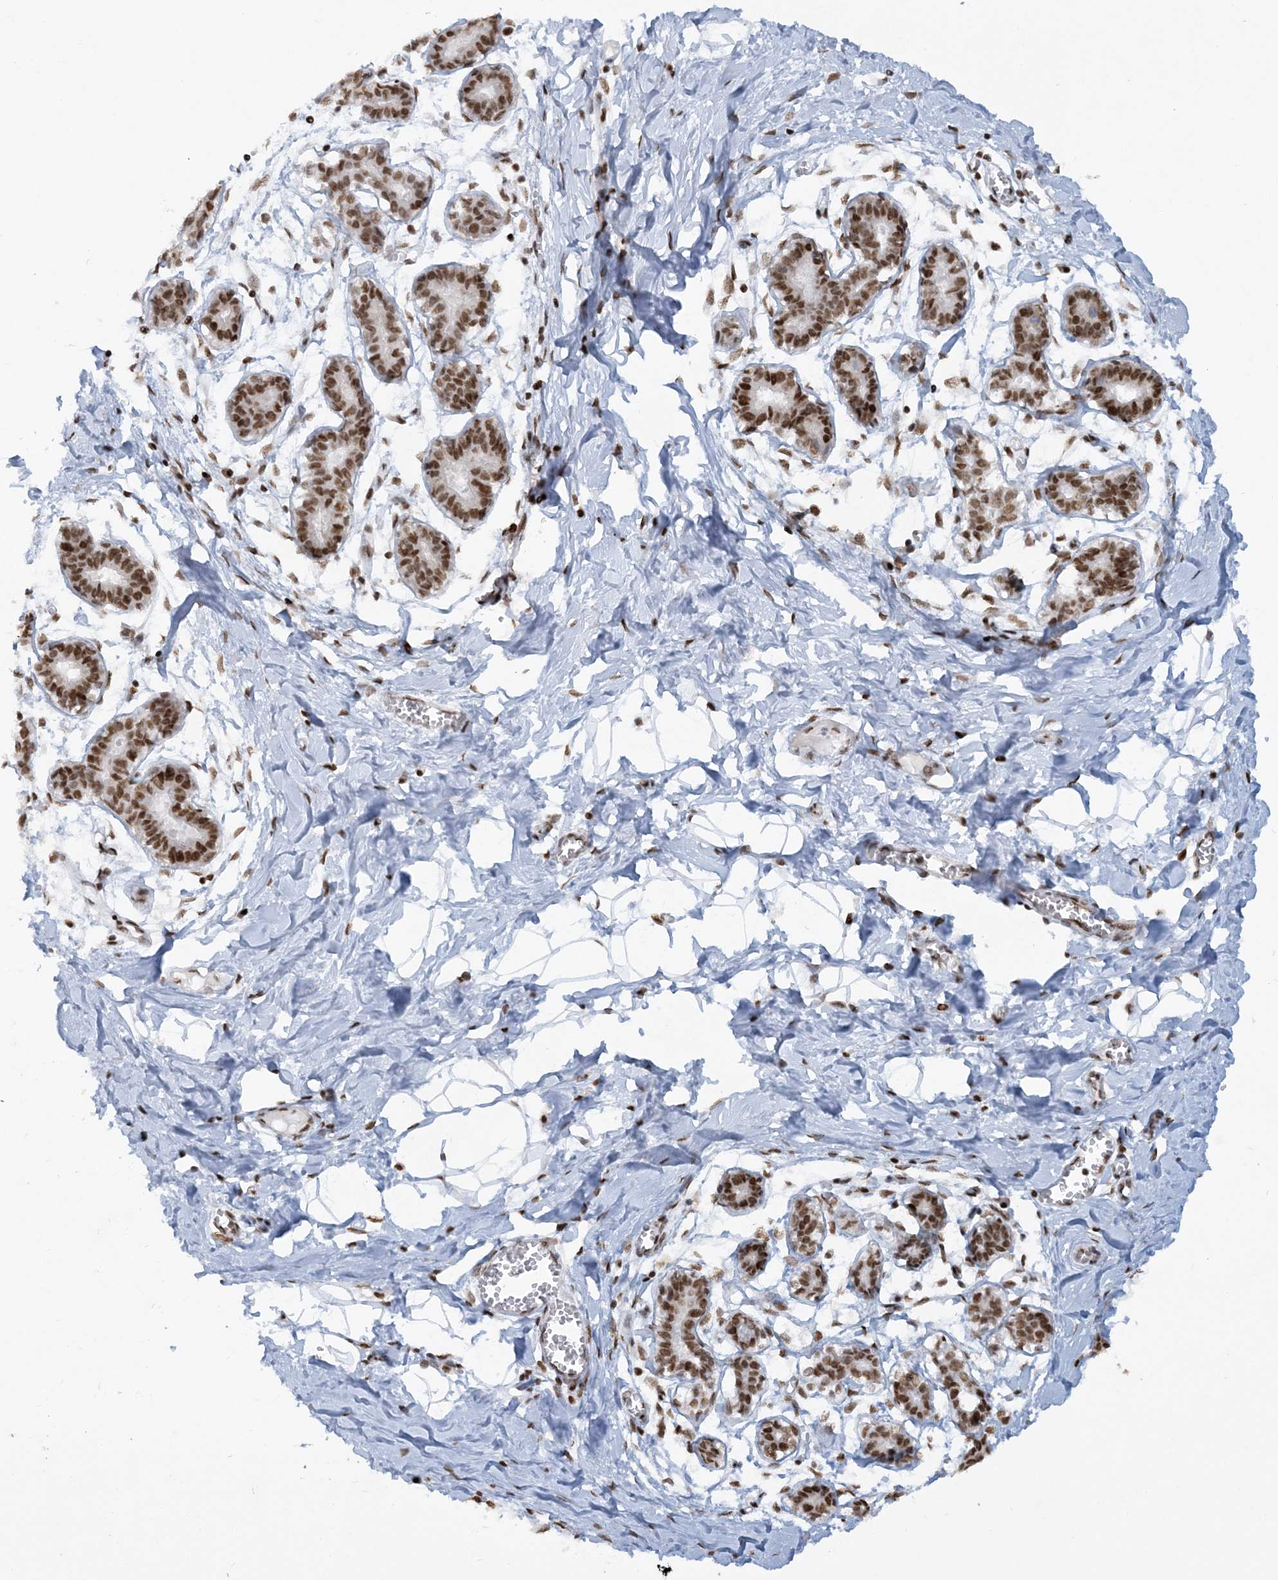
{"staining": {"intensity": "strong", "quantity": ">75%", "location": "nuclear"}, "tissue": "breast", "cell_type": "Adipocytes", "image_type": "normal", "snomed": [{"axis": "morphology", "description": "Normal tissue, NOS"}, {"axis": "topography", "description": "Breast"}], "caption": "Immunohistochemical staining of unremarkable human breast reveals strong nuclear protein staining in about >75% of adipocytes.", "gene": "DELE1", "patient": {"sex": "female", "age": 27}}